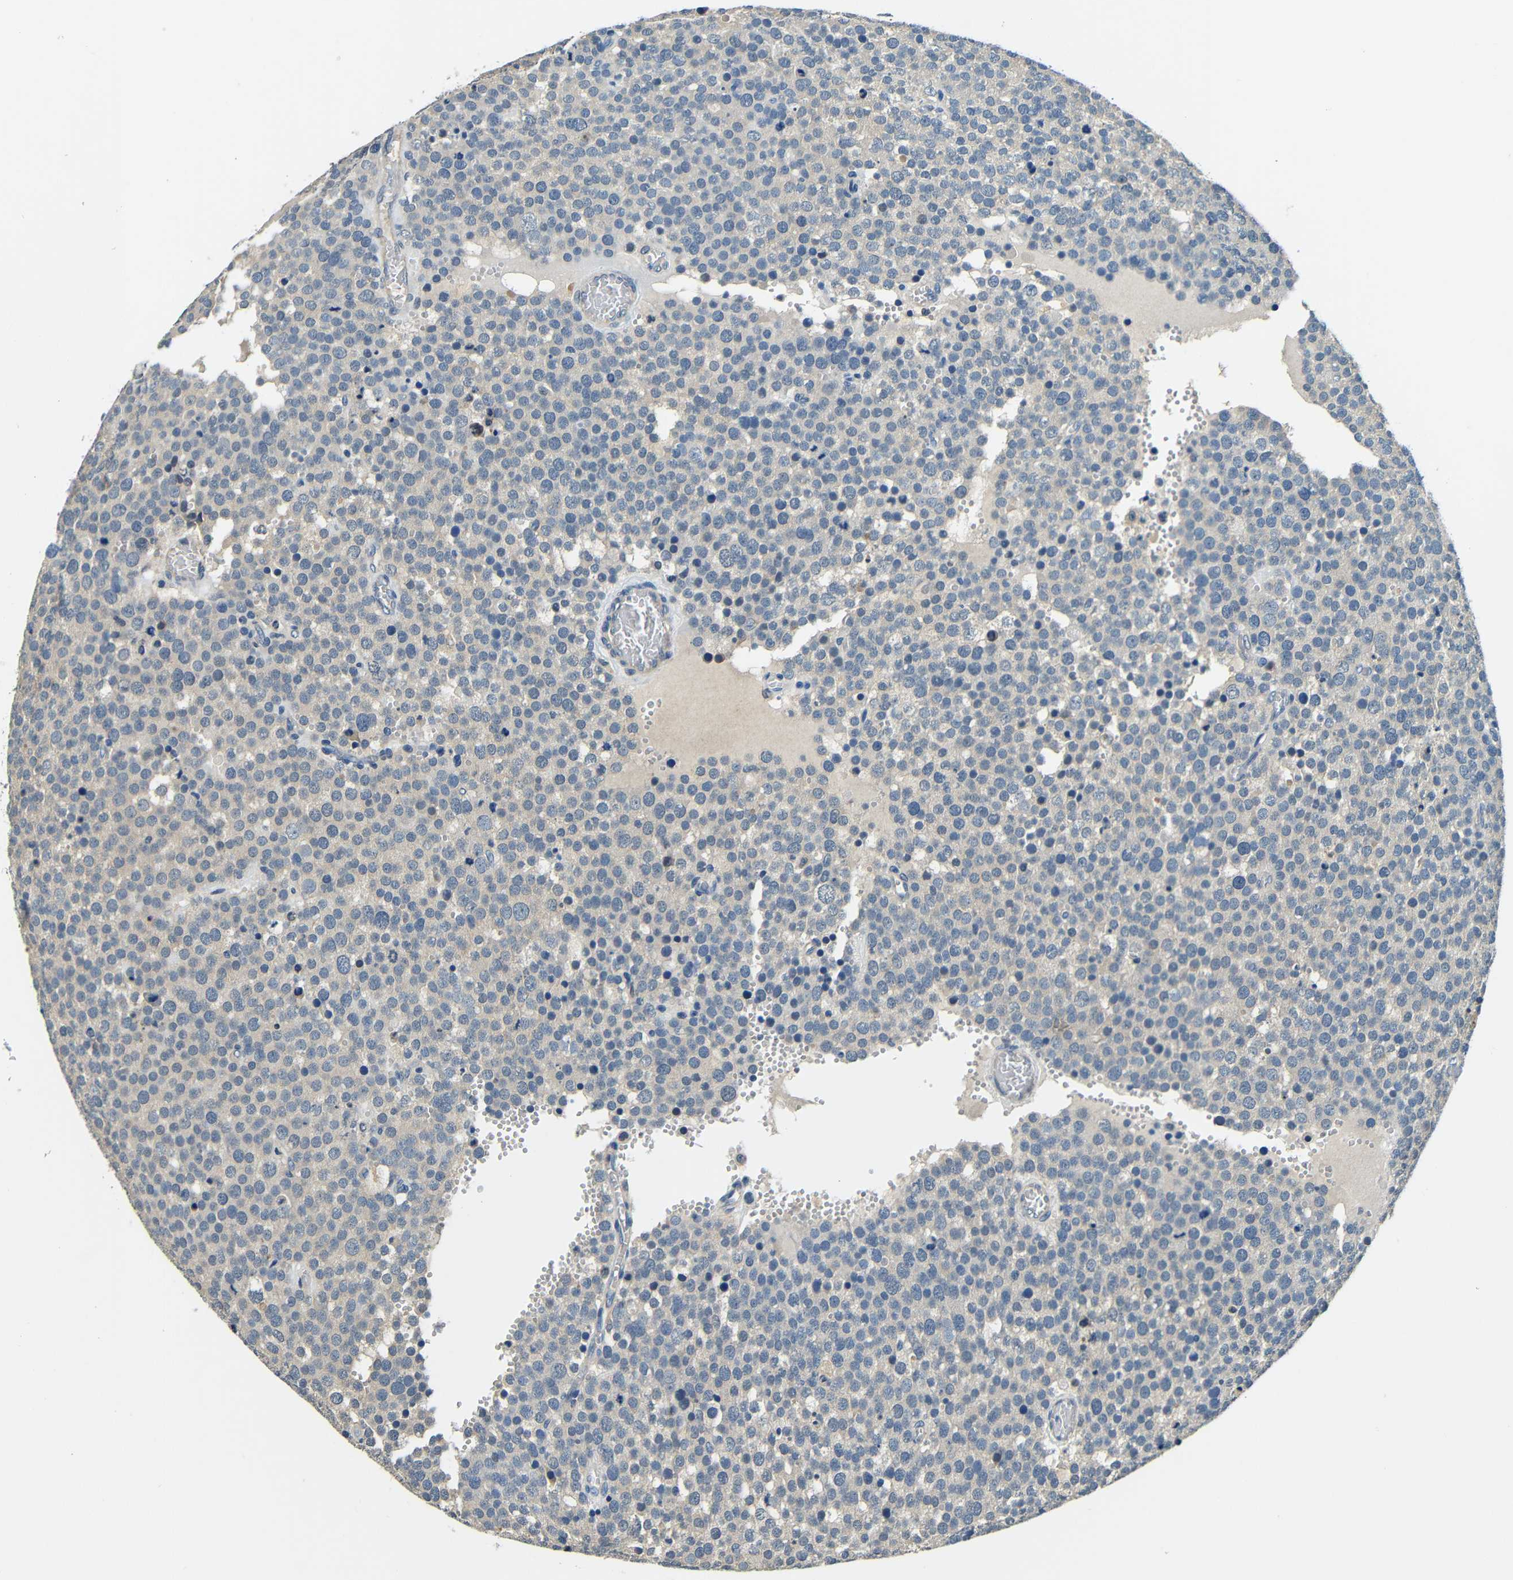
{"staining": {"intensity": "weak", "quantity": "<25%", "location": "cytoplasmic/membranous"}, "tissue": "testis cancer", "cell_type": "Tumor cells", "image_type": "cancer", "snomed": [{"axis": "morphology", "description": "Normal tissue, NOS"}, {"axis": "morphology", "description": "Seminoma, NOS"}, {"axis": "topography", "description": "Testis"}], "caption": "A photomicrograph of testis cancer (seminoma) stained for a protein reveals no brown staining in tumor cells. The staining is performed using DAB (3,3'-diaminobenzidine) brown chromogen with nuclei counter-stained in using hematoxylin.", "gene": "ADAP1", "patient": {"sex": "male", "age": 71}}